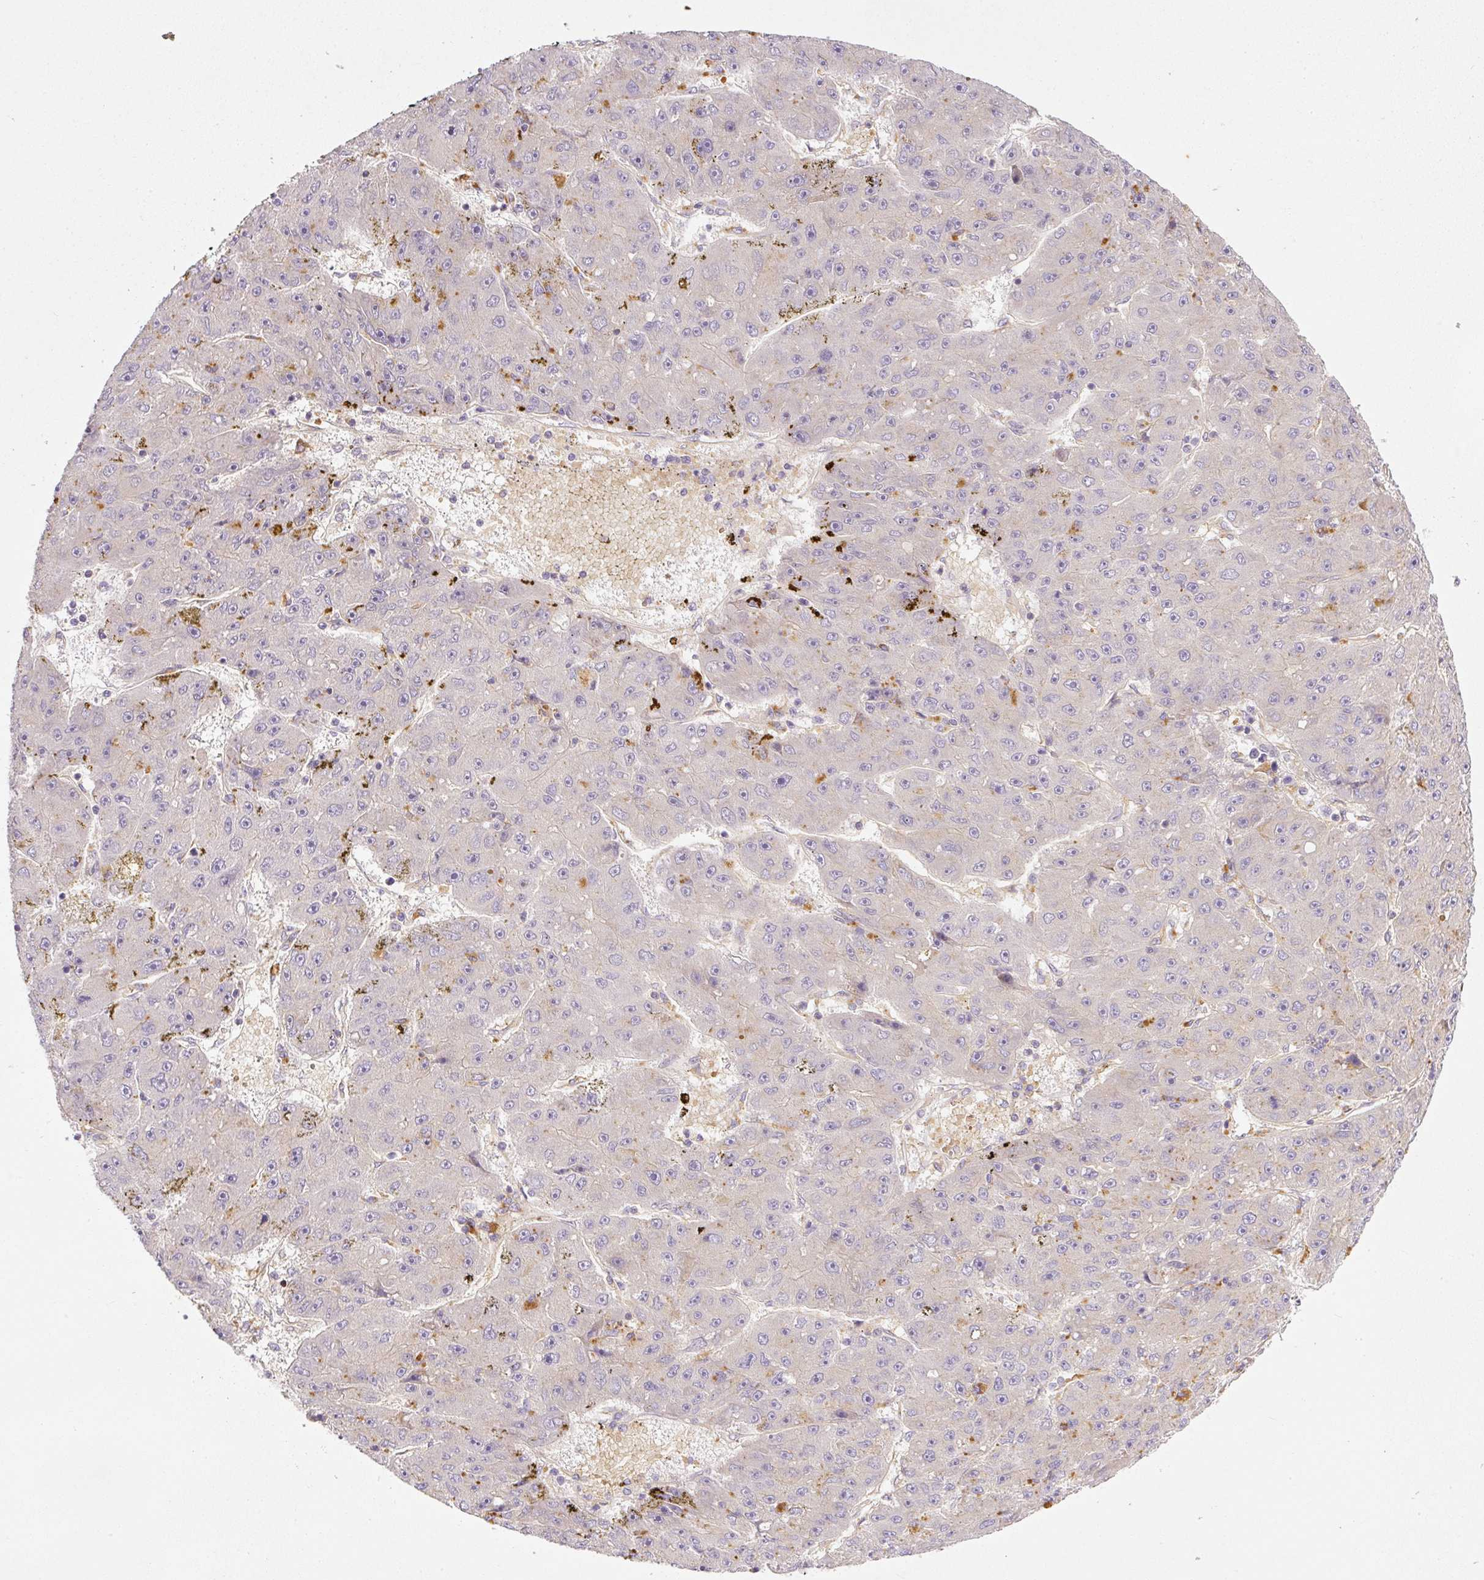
{"staining": {"intensity": "negative", "quantity": "none", "location": "none"}, "tissue": "liver cancer", "cell_type": "Tumor cells", "image_type": "cancer", "snomed": [{"axis": "morphology", "description": "Carcinoma, Hepatocellular, NOS"}, {"axis": "topography", "description": "Liver"}], "caption": "The micrograph displays no significant staining in tumor cells of liver cancer (hepatocellular carcinoma).", "gene": "TBC1D2B", "patient": {"sex": "male", "age": 67}}